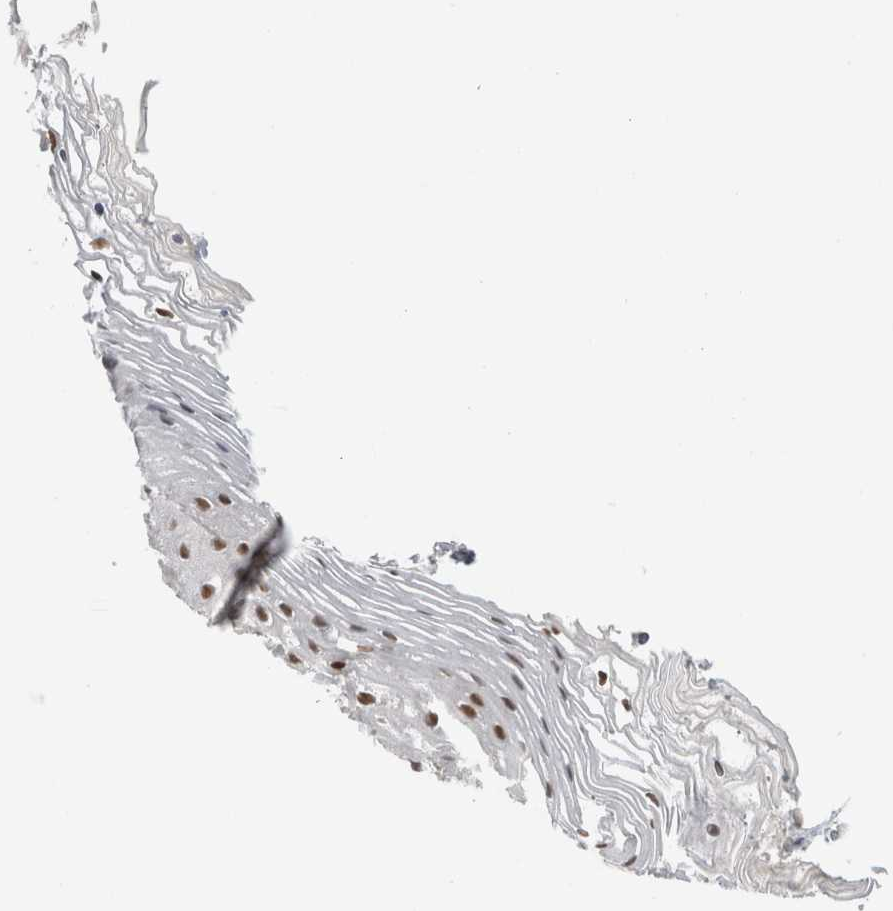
{"staining": {"intensity": "moderate", "quantity": ">75%", "location": "nuclear"}, "tissue": "vagina", "cell_type": "Squamous epithelial cells", "image_type": "normal", "snomed": [{"axis": "morphology", "description": "Normal tissue, NOS"}, {"axis": "topography", "description": "Vagina"}], "caption": "A histopathology image showing moderate nuclear positivity in about >75% of squamous epithelial cells in unremarkable vagina, as visualized by brown immunohistochemical staining.", "gene": "ZNF24", "patient": {"sex": "female", "age": 32}}